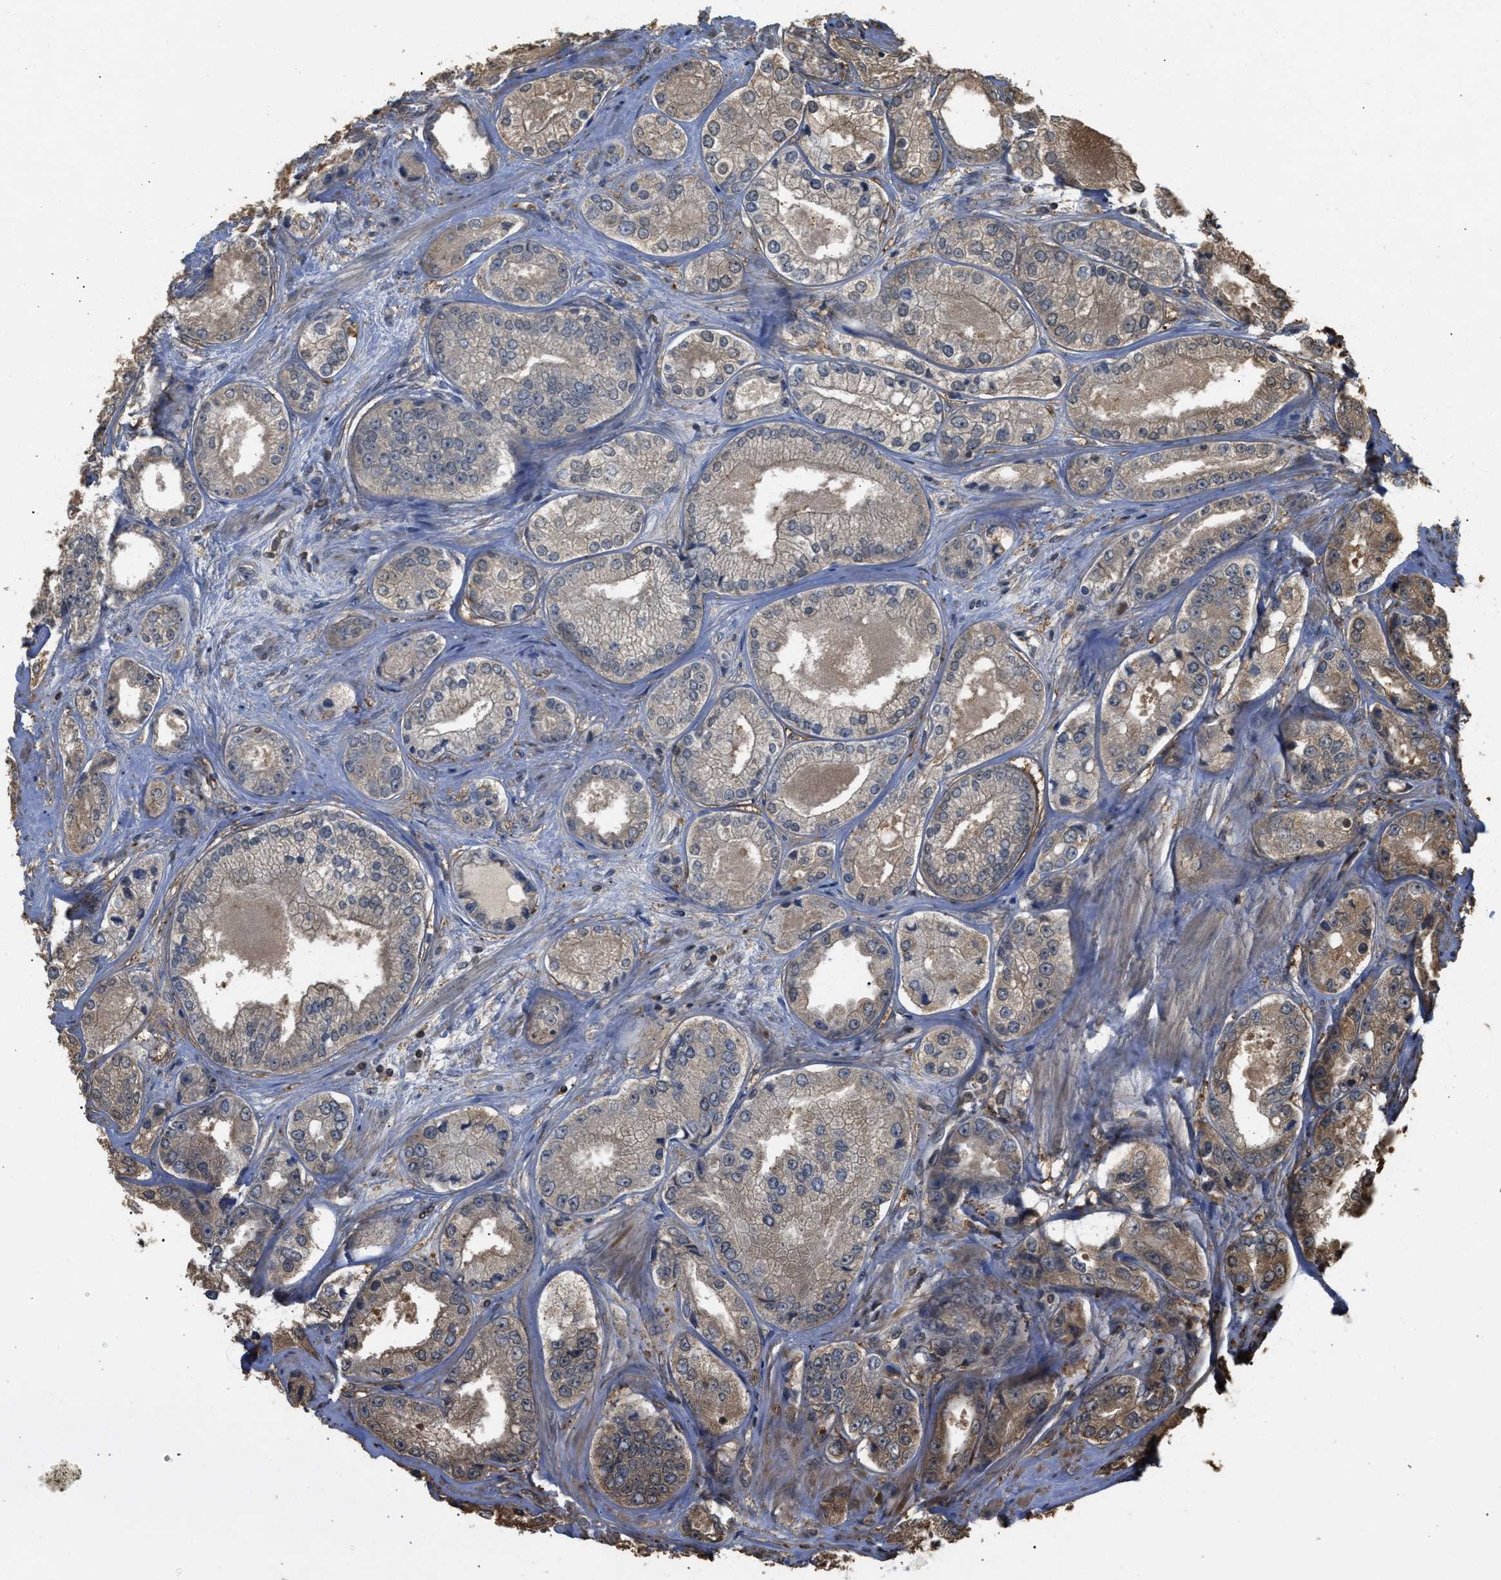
{"staining": {"intensity": "weak", "quantity": "<25%", "location": "cytoplasmic/membranous"}, "tissue": "prostate cancer", "cell_type": "Tumor cells", "image_type": "cancer", "snomed": [{"axis": "morphology", "description": "Adenocarcinoma, High grade"}, {"axis": "topography", "description": "Prostate"}], "caption": "Tumor cells show no significant protein expression in prostate cancer (adenocarcinoma (high-grade)).", "gene": "ARHGDIA", "patient": {"sex": "male", "age": 61}}